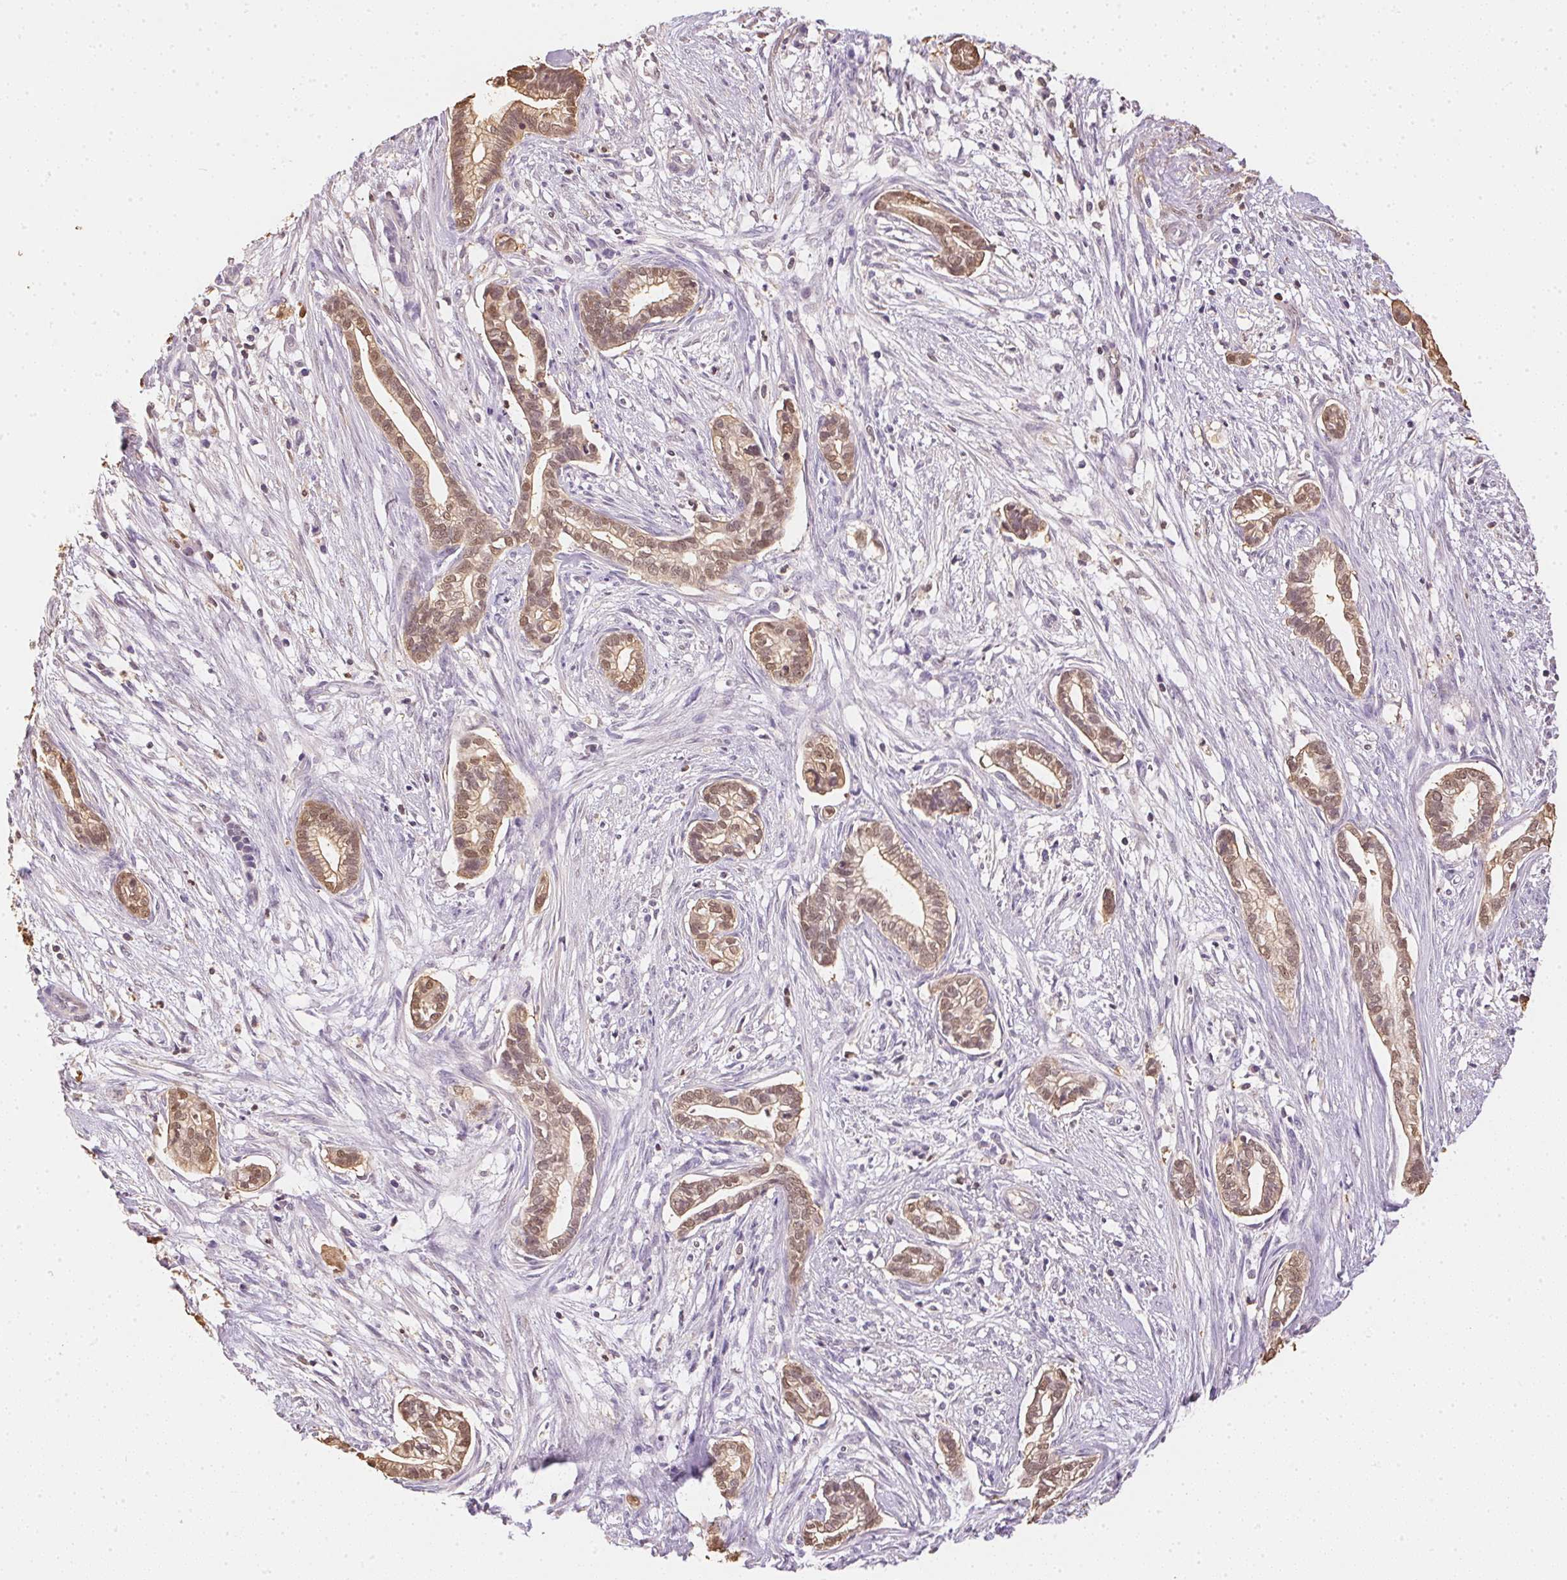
{"staining": {"intensity": "weak", "quantity": ">75%", "location": "cytoplasmic/membranous,nuclear"}, "tissue": "cervical cancer", "cell_type": "Tumor cells", "image_type": "cancer", "snomed": [{"axis": "morphology", "description": "Adenocarcinoma, NOS"}, {"axis": "topography", "description": "Cervix"}], "caption": "There is low levels of weak cytoplasmic/membranous and nuclear expression in tumor cells of cervical cancer, as demonstrated by immunohistochemical staining (brown color).", "gene": "S100A3", "patient": {"sex": "female", "age": 62}}